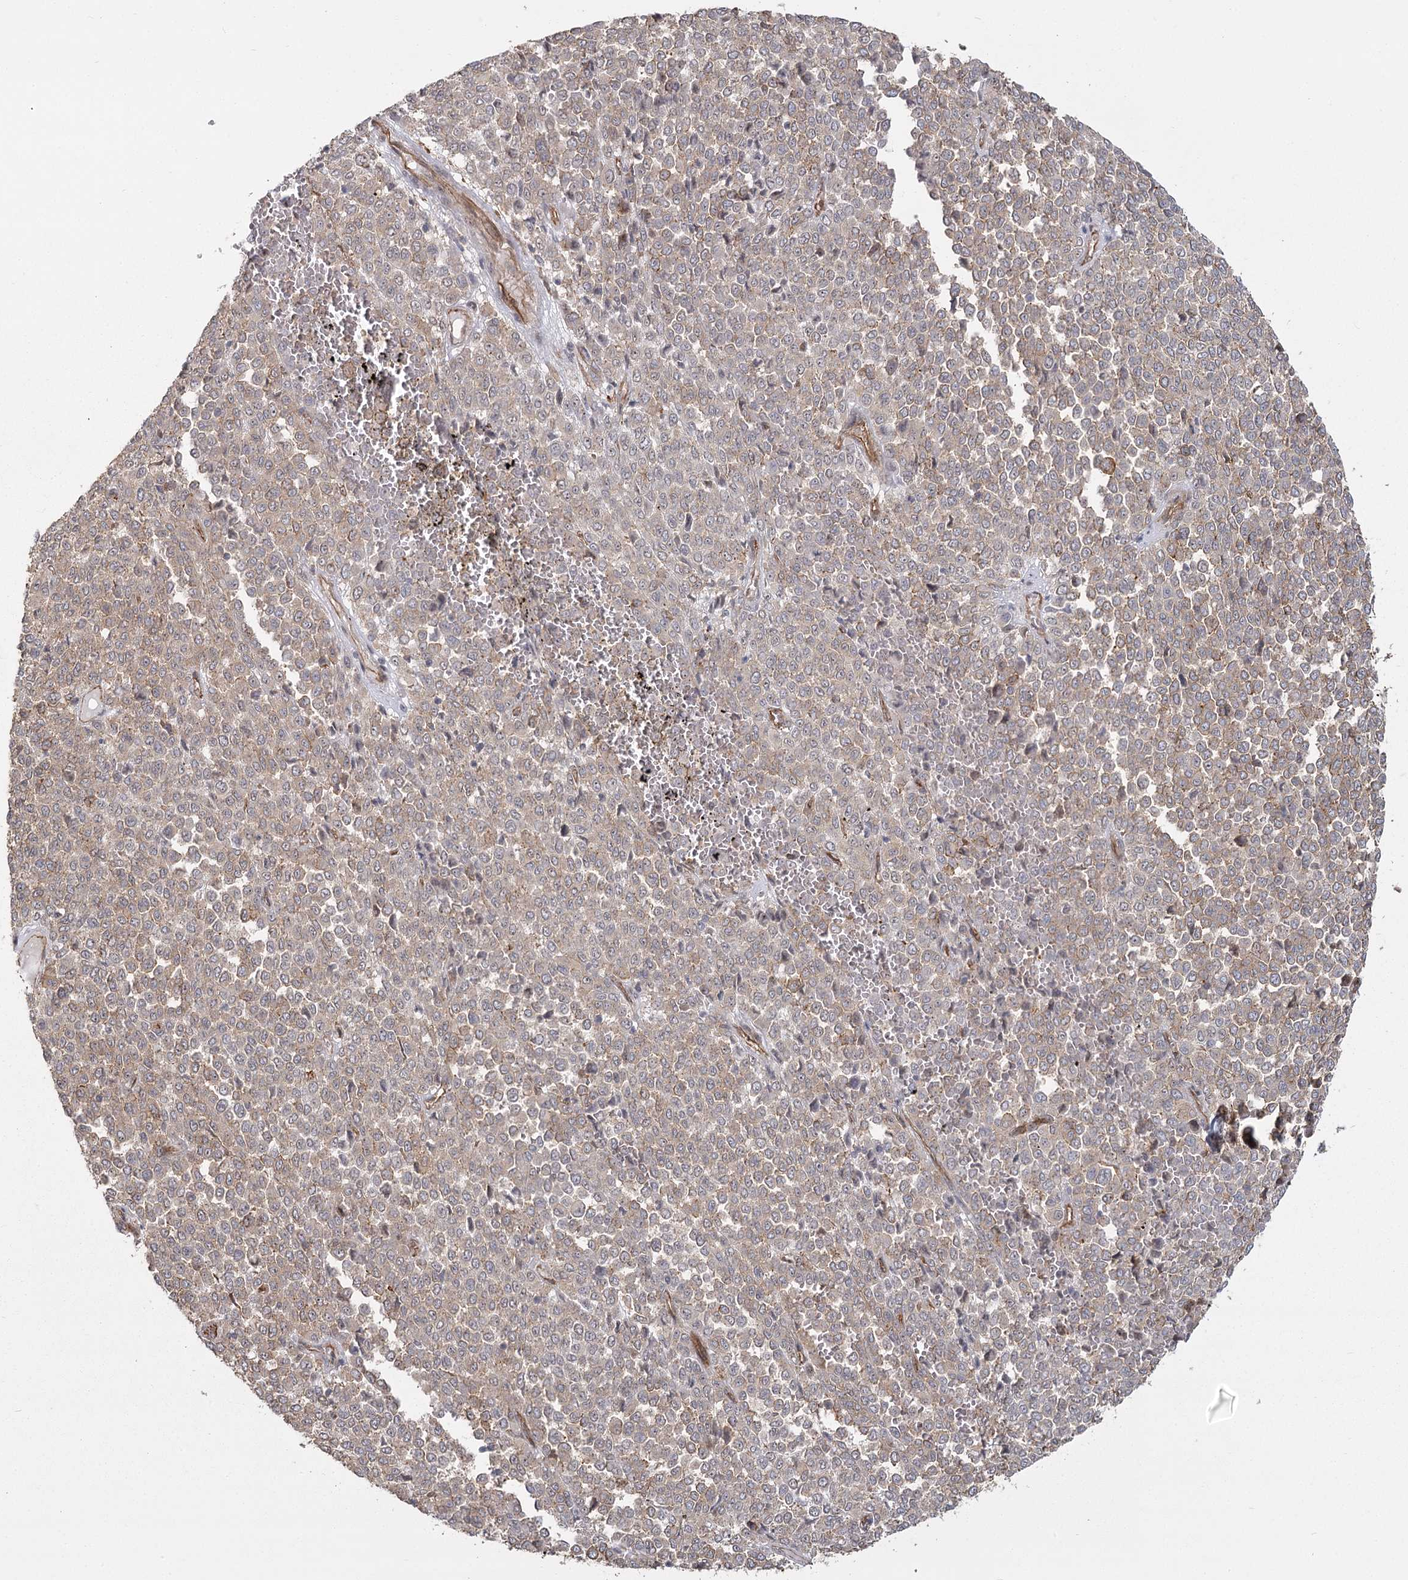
{"staining": {"intensity": "weak", "quantity": "<25%", "location": "cytoplasmic/membranous"}, "tissue": "melanoma", "cell_type": "Tumor cells", "image_type": "cancer", "snomed": [{"axis": "morphology", "description": "Malignant melanoma, Metastatic site"}, {"axis": "topography", "description": "Pancreas"}], "caption": "Human malignant melanoma (metastatic site) stained for a protein using IHC shows no expression in tumor cells.", "gene": "RPP14", "patient": {"sex": "female", "age": 30}}